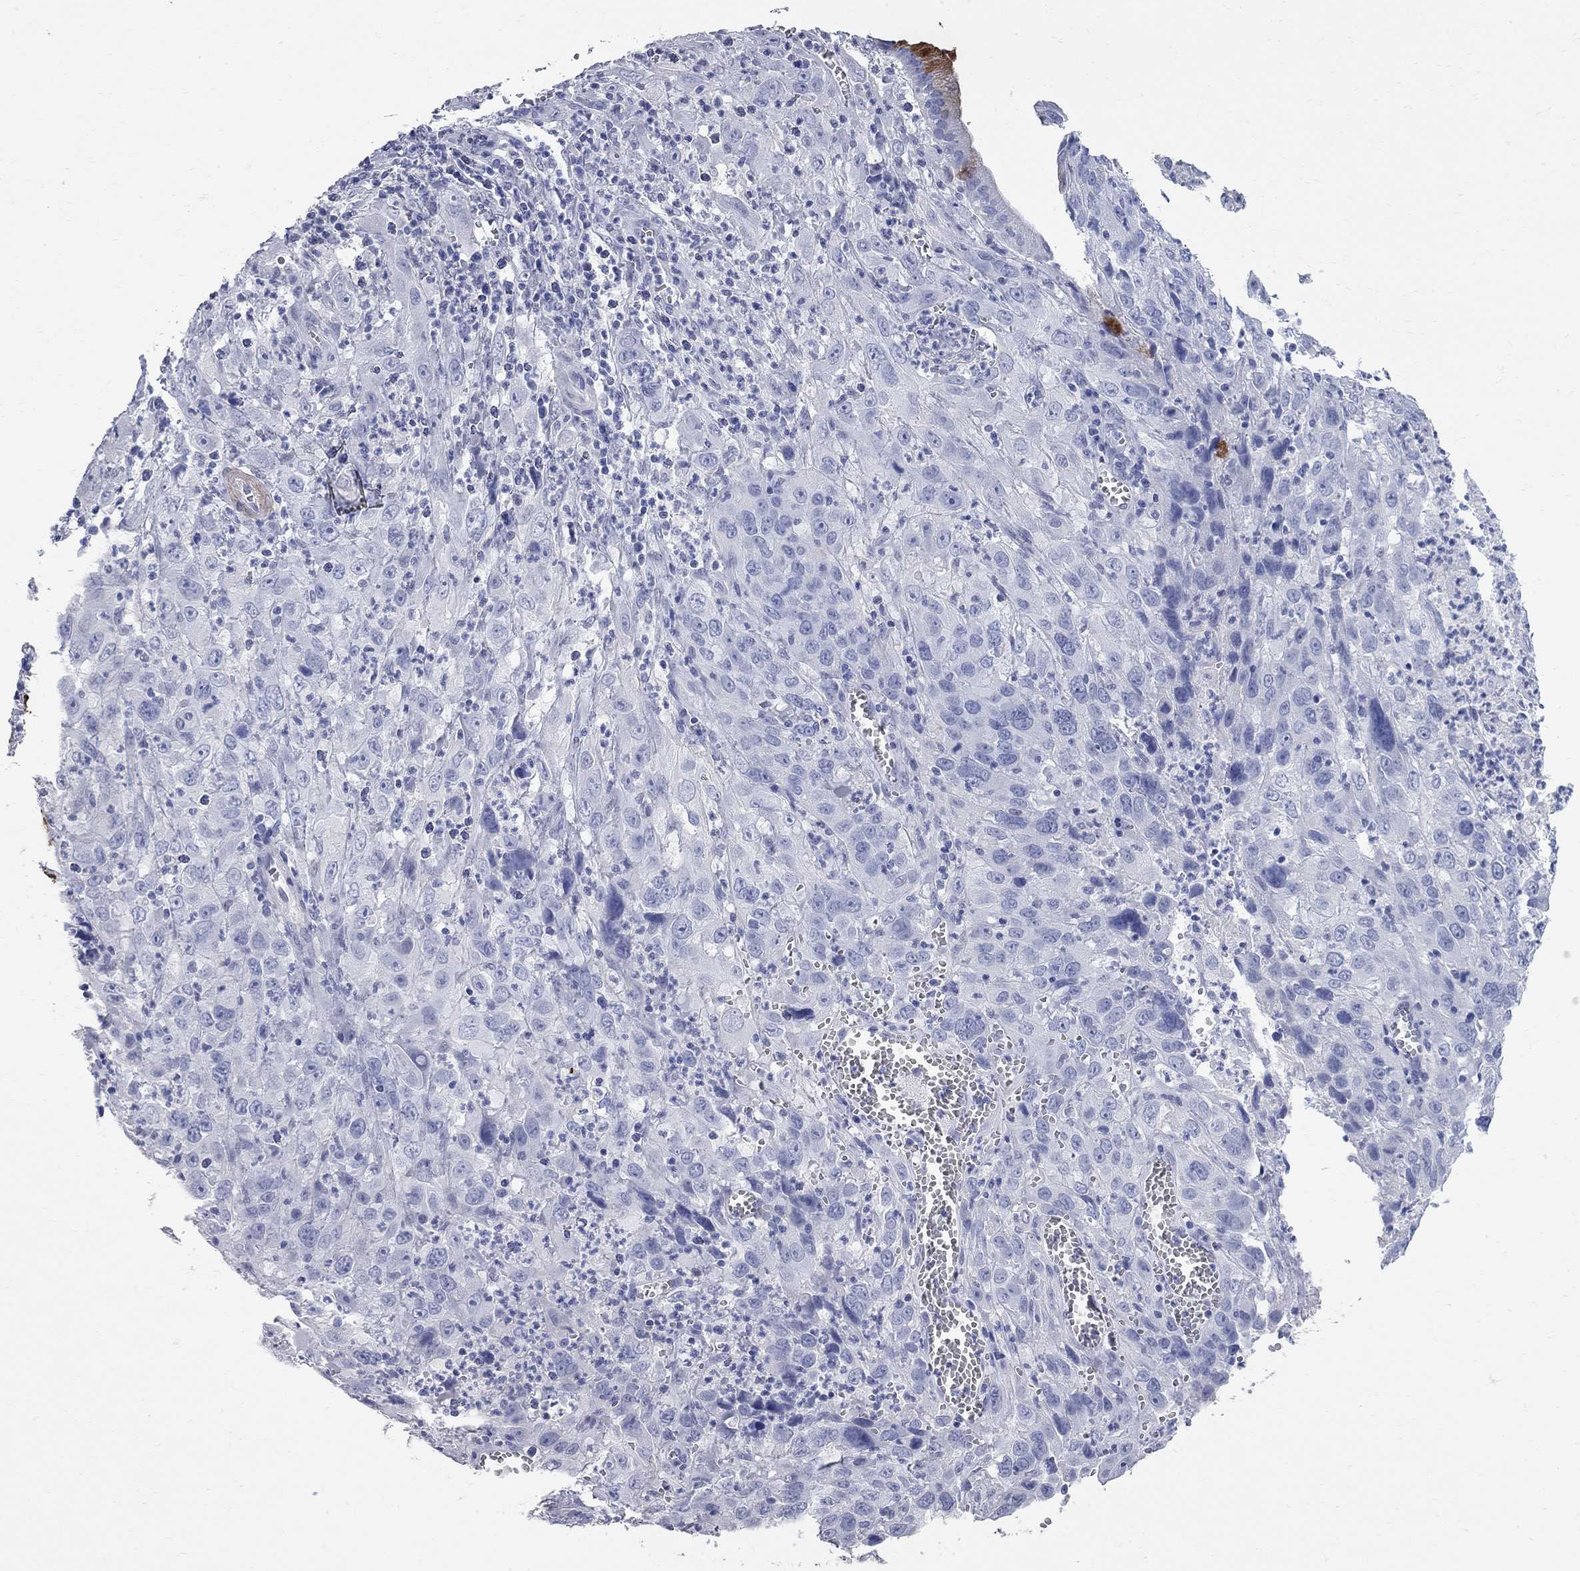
{"staining": {"intensity": "negative", "quantity": "none", "location": "none"}, "tissue": "cervical cancer", "cell_type": "Tumor cells", "image_type": "cancer", "snomed": [{"axis": "morphology", "description": "Squamous cell carcinoma, NOS"}, {"axis": "topography", "description": "Cervix"}], "caption": "High magnification brightfield microscopy of cervical cancer stained with DAB (3,3'-diaminobenzidine) (brown) and counterstained with hematoxylin (blue): tumor cells show no significant expression.", "gene": "BPIFB1", "patient": {"sex": "female", "age": 32}}